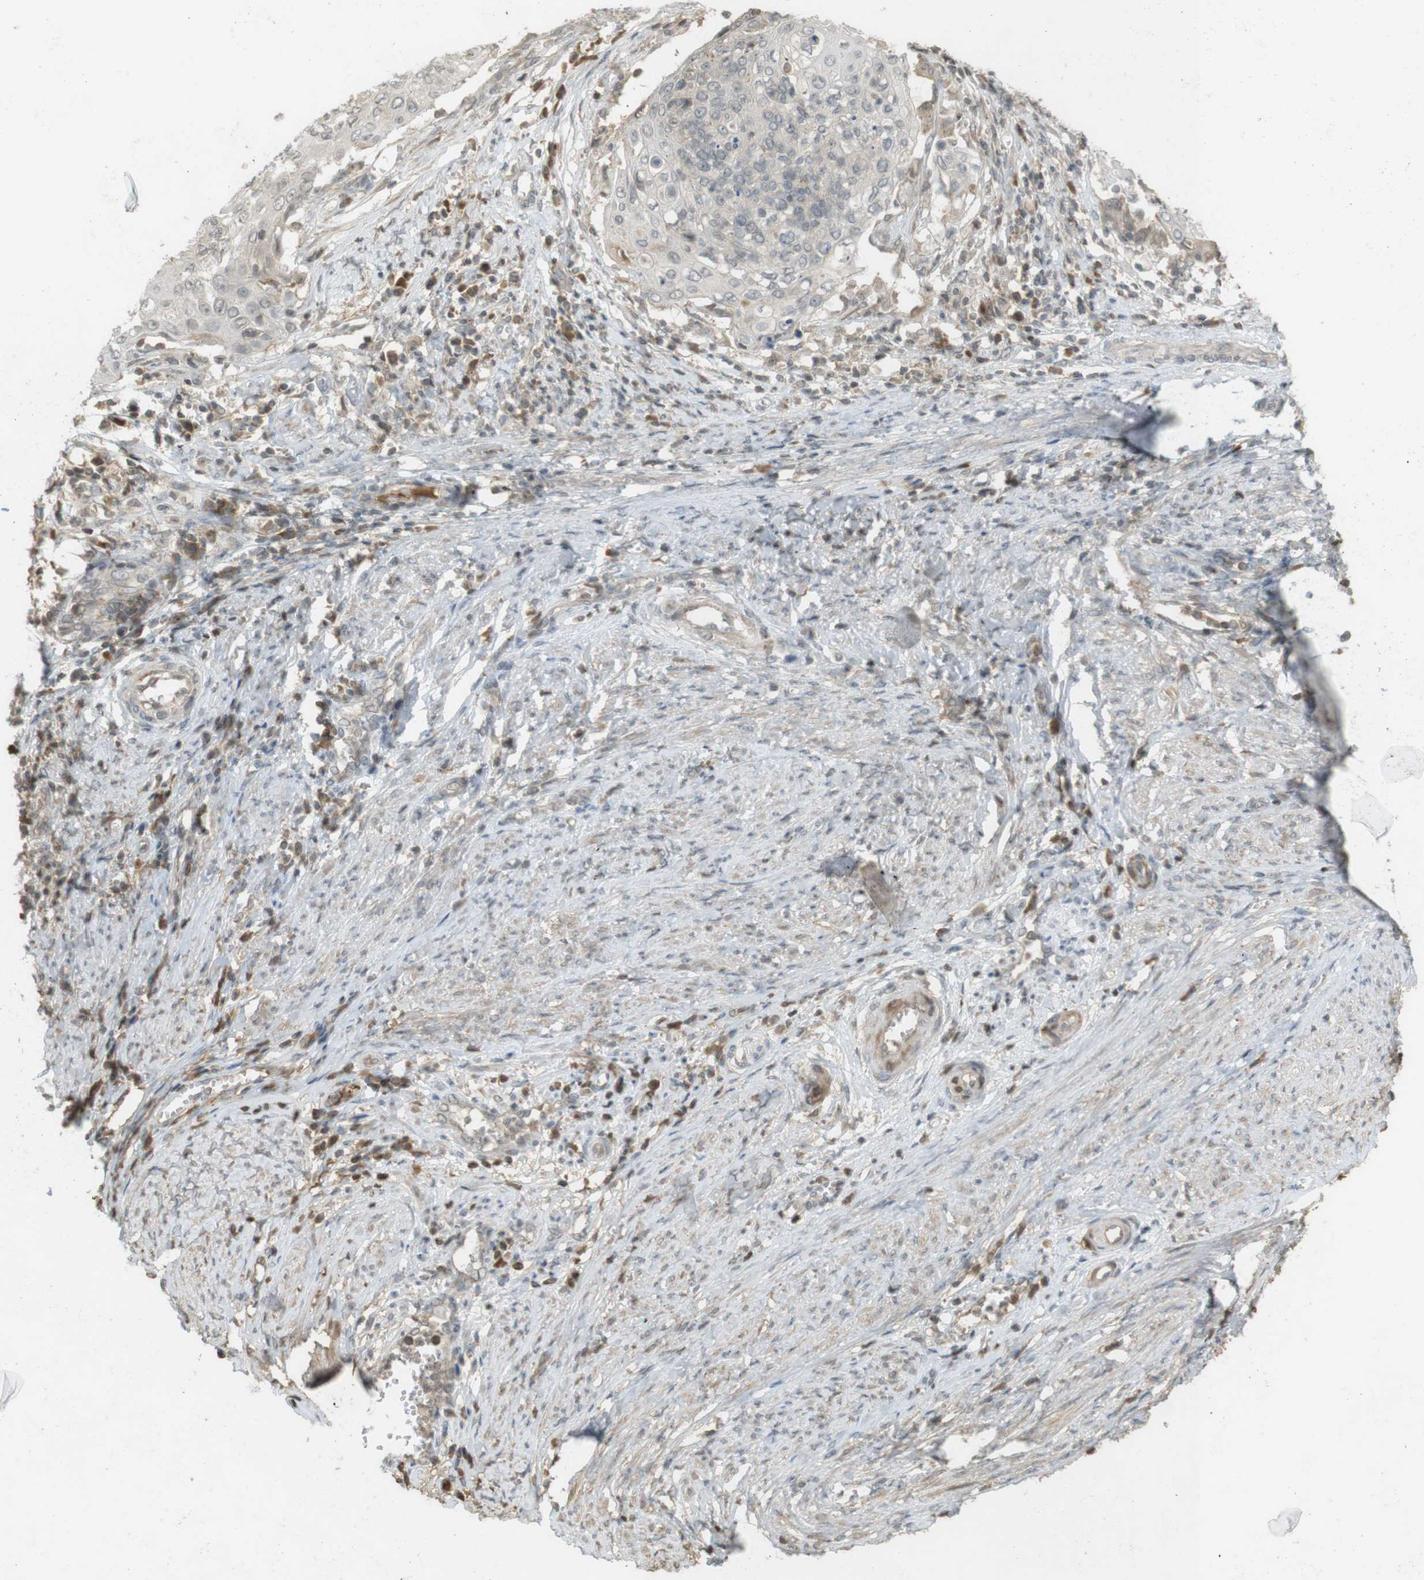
{"staining": {"intensity": "negative", "quantity": "none", "location": "none"}, "tissue": "cervical cancer", "cell_type": "Tumor cells", "image_type": "cancer", "snomed": [{"axis": "morphology", "description": "Squamous cell carcinoma, NOS"}, {"axis": "topography", "description": "Cervix"}], "caption": "Immunohistochemistry (IHC) micrograph of neoplastic tissue: cervical cancer (squamous cell carcinoma) stained with DAB reveals no significant protein positivity in tumor cells.", "gene": "SRR", "patient": {"sex": "female", "age": 39}}